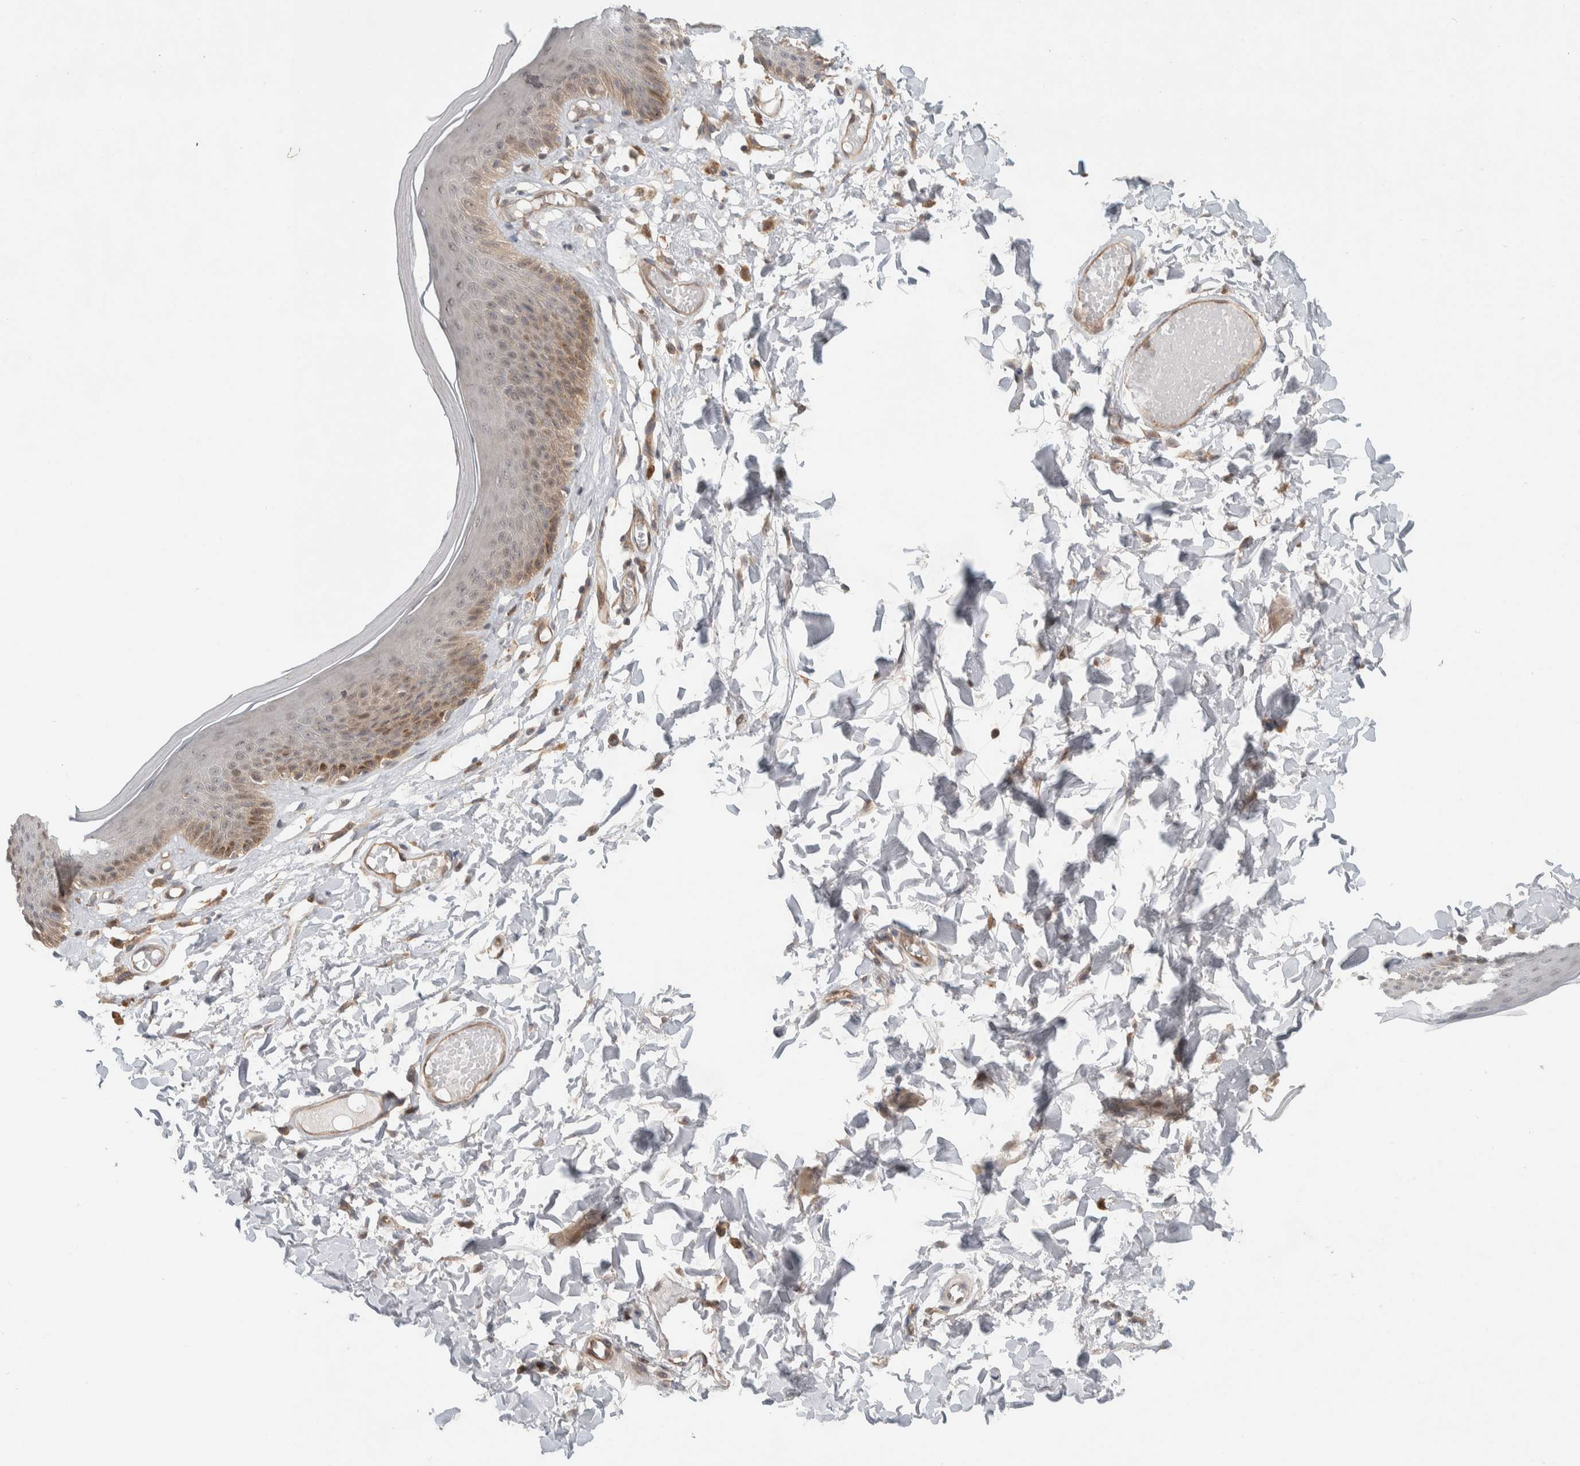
{"staining": {"intensity": "moderate", "quantity": "<25%", "location": "cytoplasmic/membranous"}, "tissue": "skin", "cell_type": "Epidermal cells", "image_type": "normal", "snomed": [{"axis": "morphology", "description": "Normal tissue, NOS"}, {"axis": "topography", "description": "Vulva"}], "caption": "Epidermal cells reveal low levels of moderate cytoplasmic/membranous positivity in about <25% of cells in unremarkable human skin.", "gene": "DEPTOR", "patient": {"sex": "female", "age": 73}}